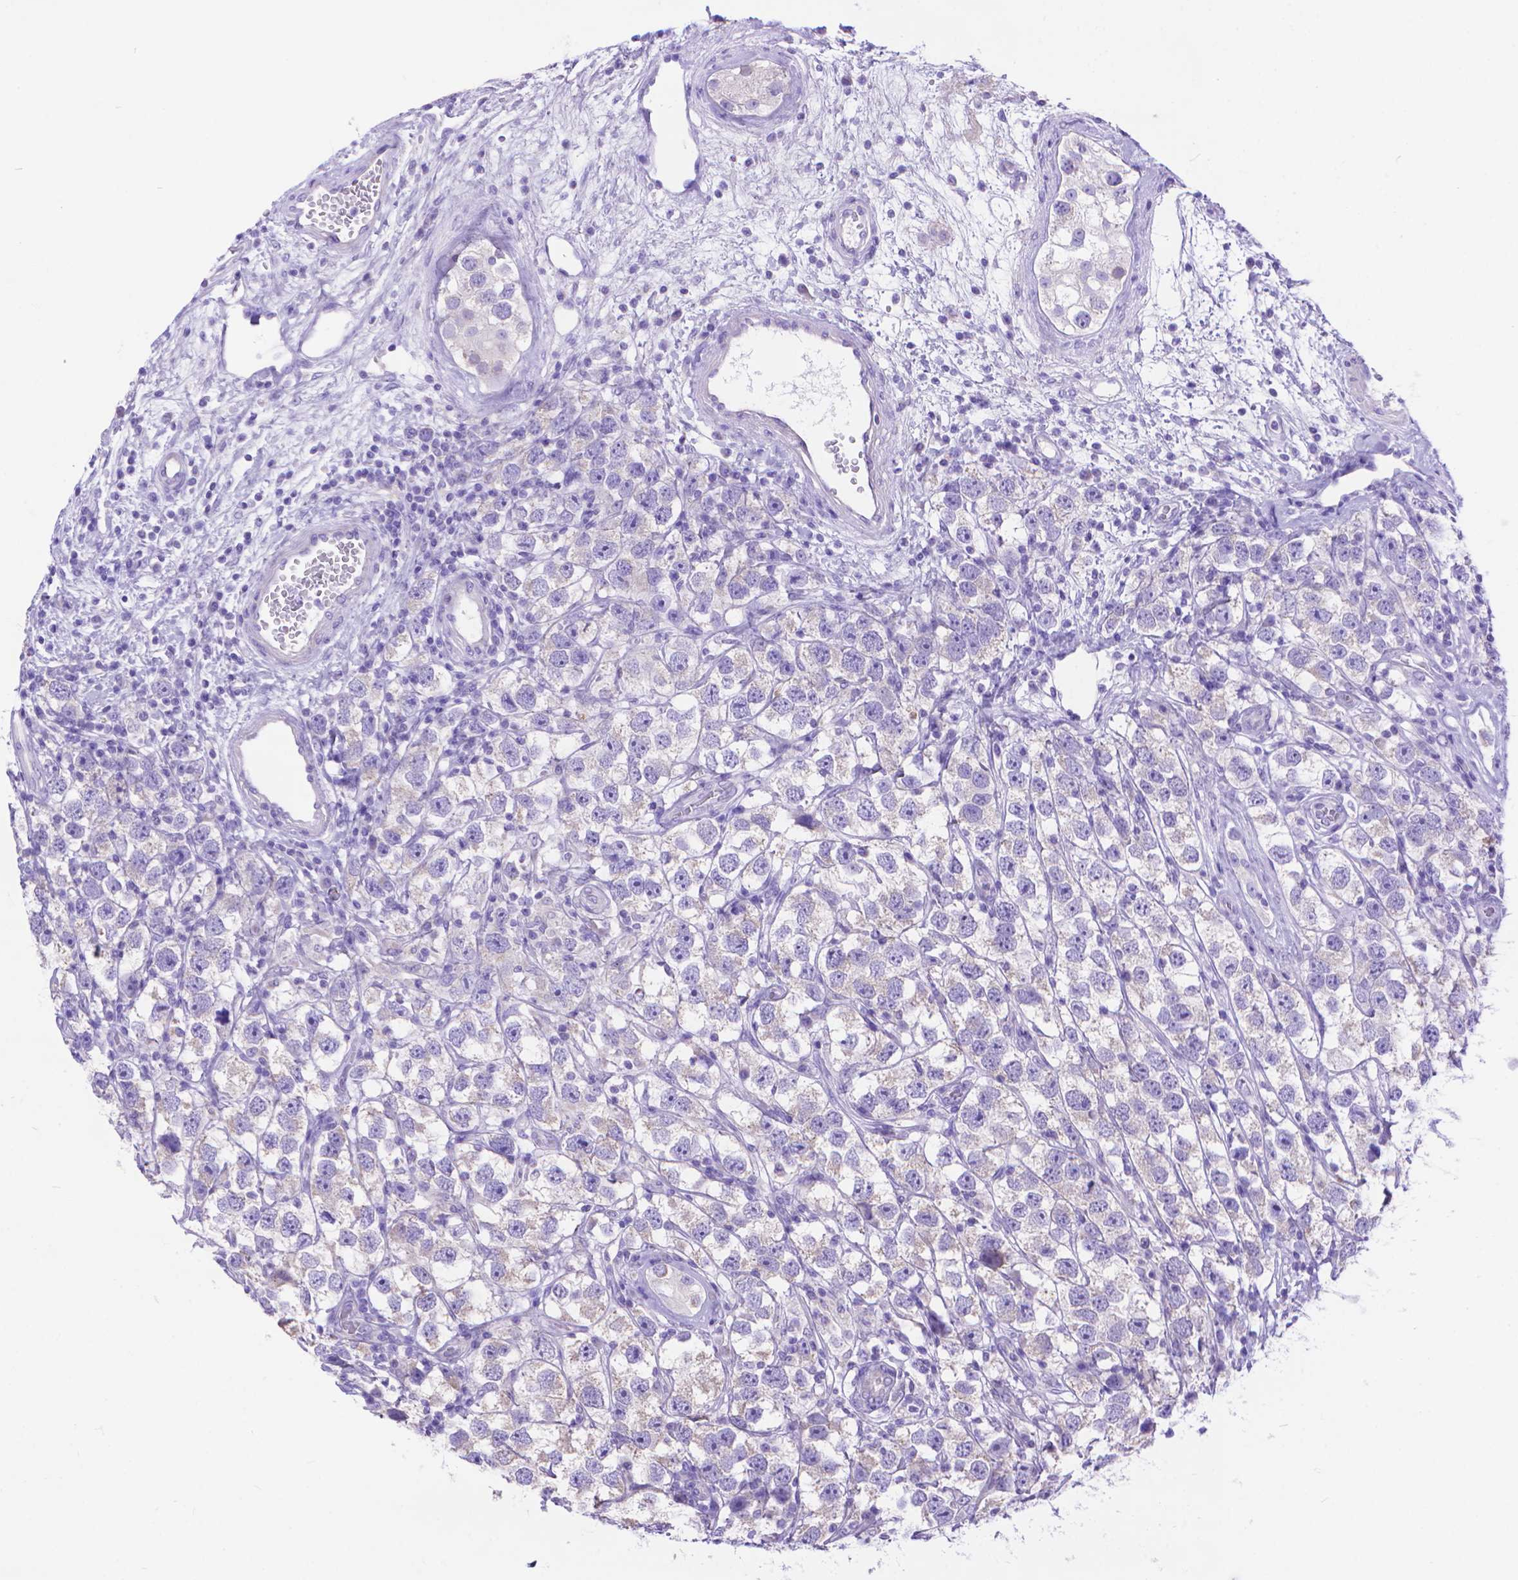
{"staining": {"intensity": "negative", "quantity": "none", "location": "none"}, "tissue": "testis cancer", "cell_type": "Tumor cells", "image_type": "cancer", "snomed": [{"axis": "morphology", "description": "Seminoma, NOS"}, {"axis": "topography", "description": "Testis"}], "caption": "IHC photomicrograph of neoplastic tissue: testis cancer stained with DAB shows no significant protein staining in tumor cells. Brightfield microscopy of immunohistochemistry (IHC) stained with DAB (3,3'-diaminobenzidine) (brown) and hematoxylin (blue), captured at high magnification.", "gene": "DHRS2", "patient": {"sex": "male", "age": 26}}